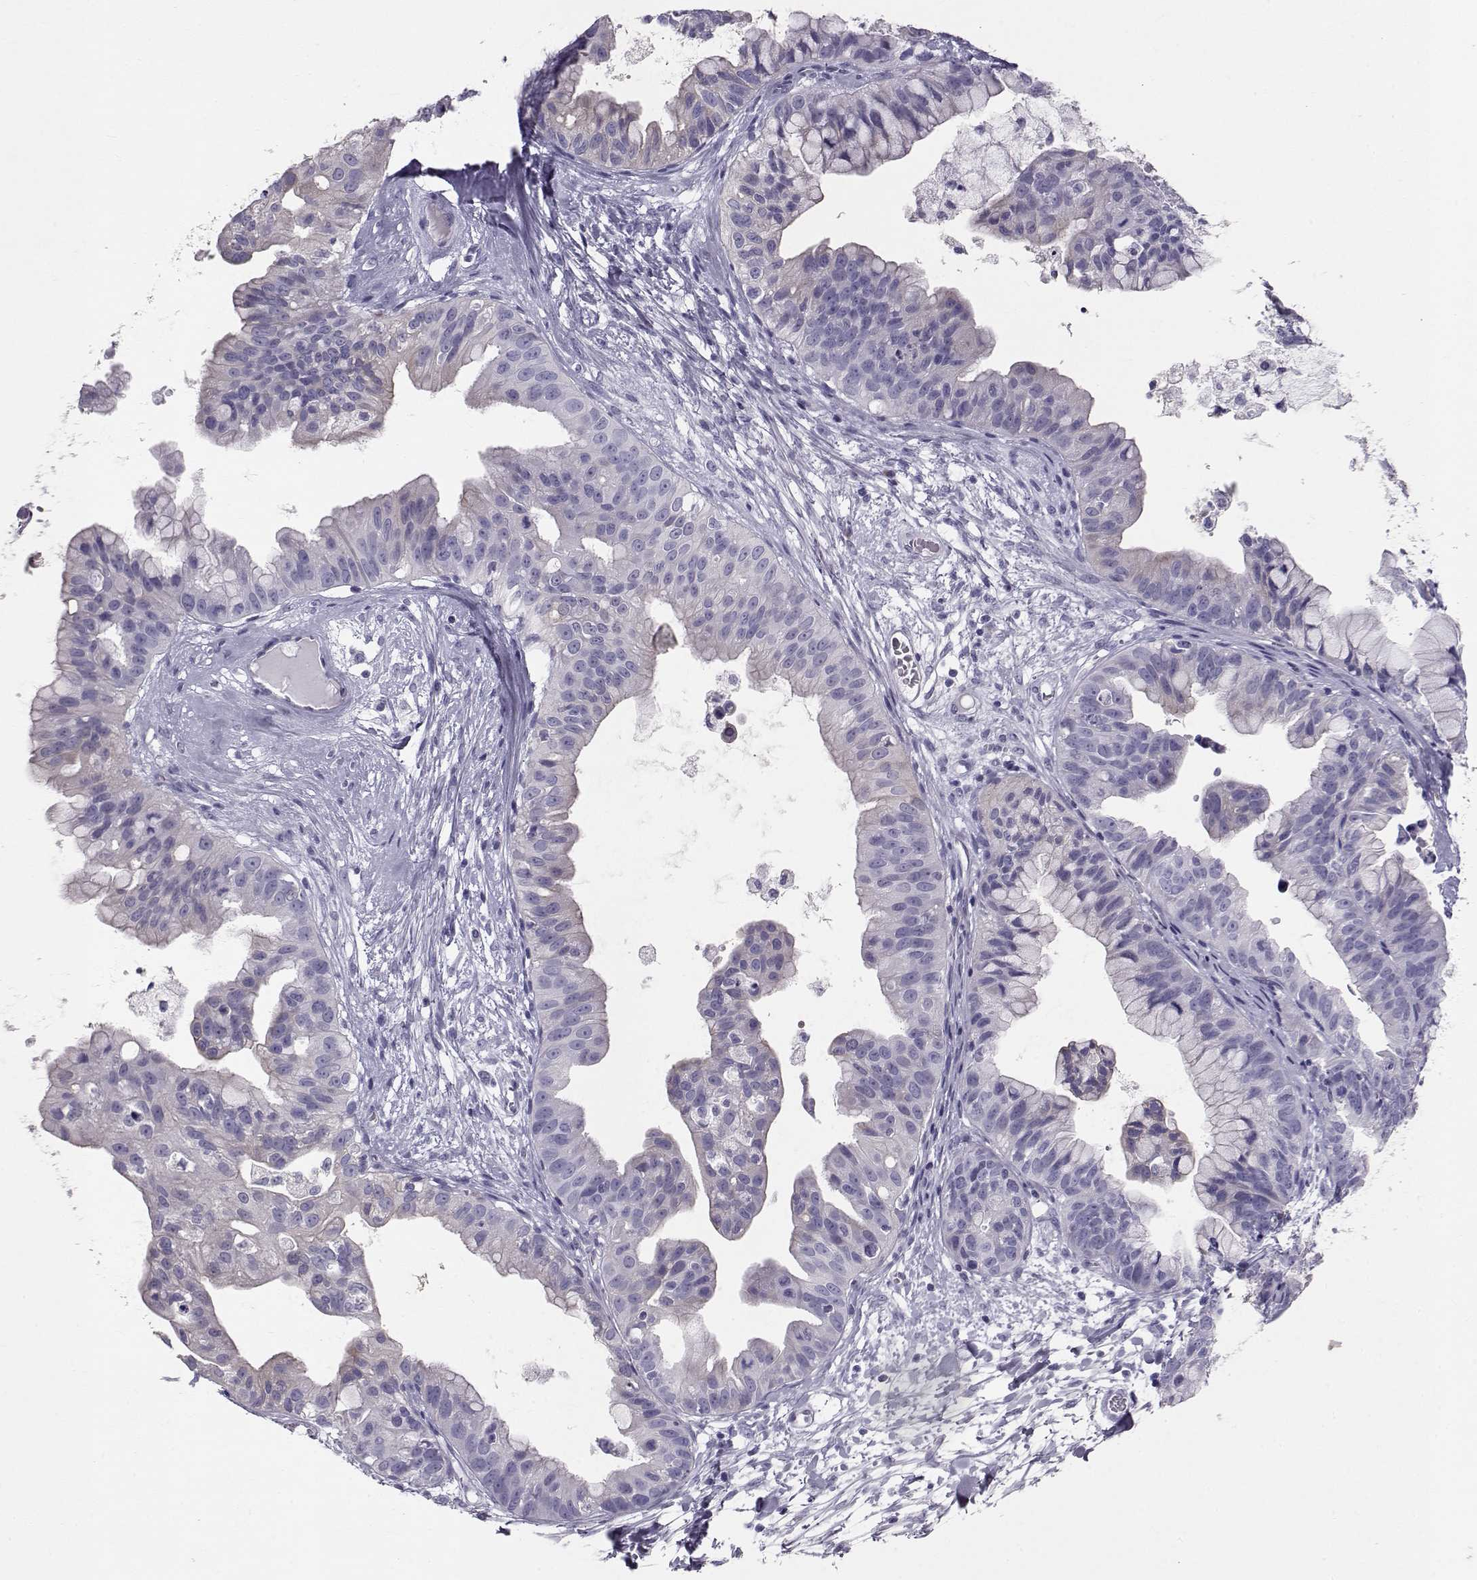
{"staining": {"intensity": "negative", "quantity": "none", "location": "none"}, "tissue": "ovarian cancer", "cell_type": "Tumor cells", "image_type": "cancer", "snomed": [{"axis": "morphology", "description": "Cystadenocarcinoma, mucinous, NOS"}, {"axis": "topography", "description": "Ovary"}], "caption": "Immunohistochemistry micrograph of neoplastic tissue: human mucinous cystadenocarcinoma (ovarian) stained with DAB shows no significant protein positivity in tumor cells.", "gene": "RD3", "patient": {"sex": "female", "age": 76}}